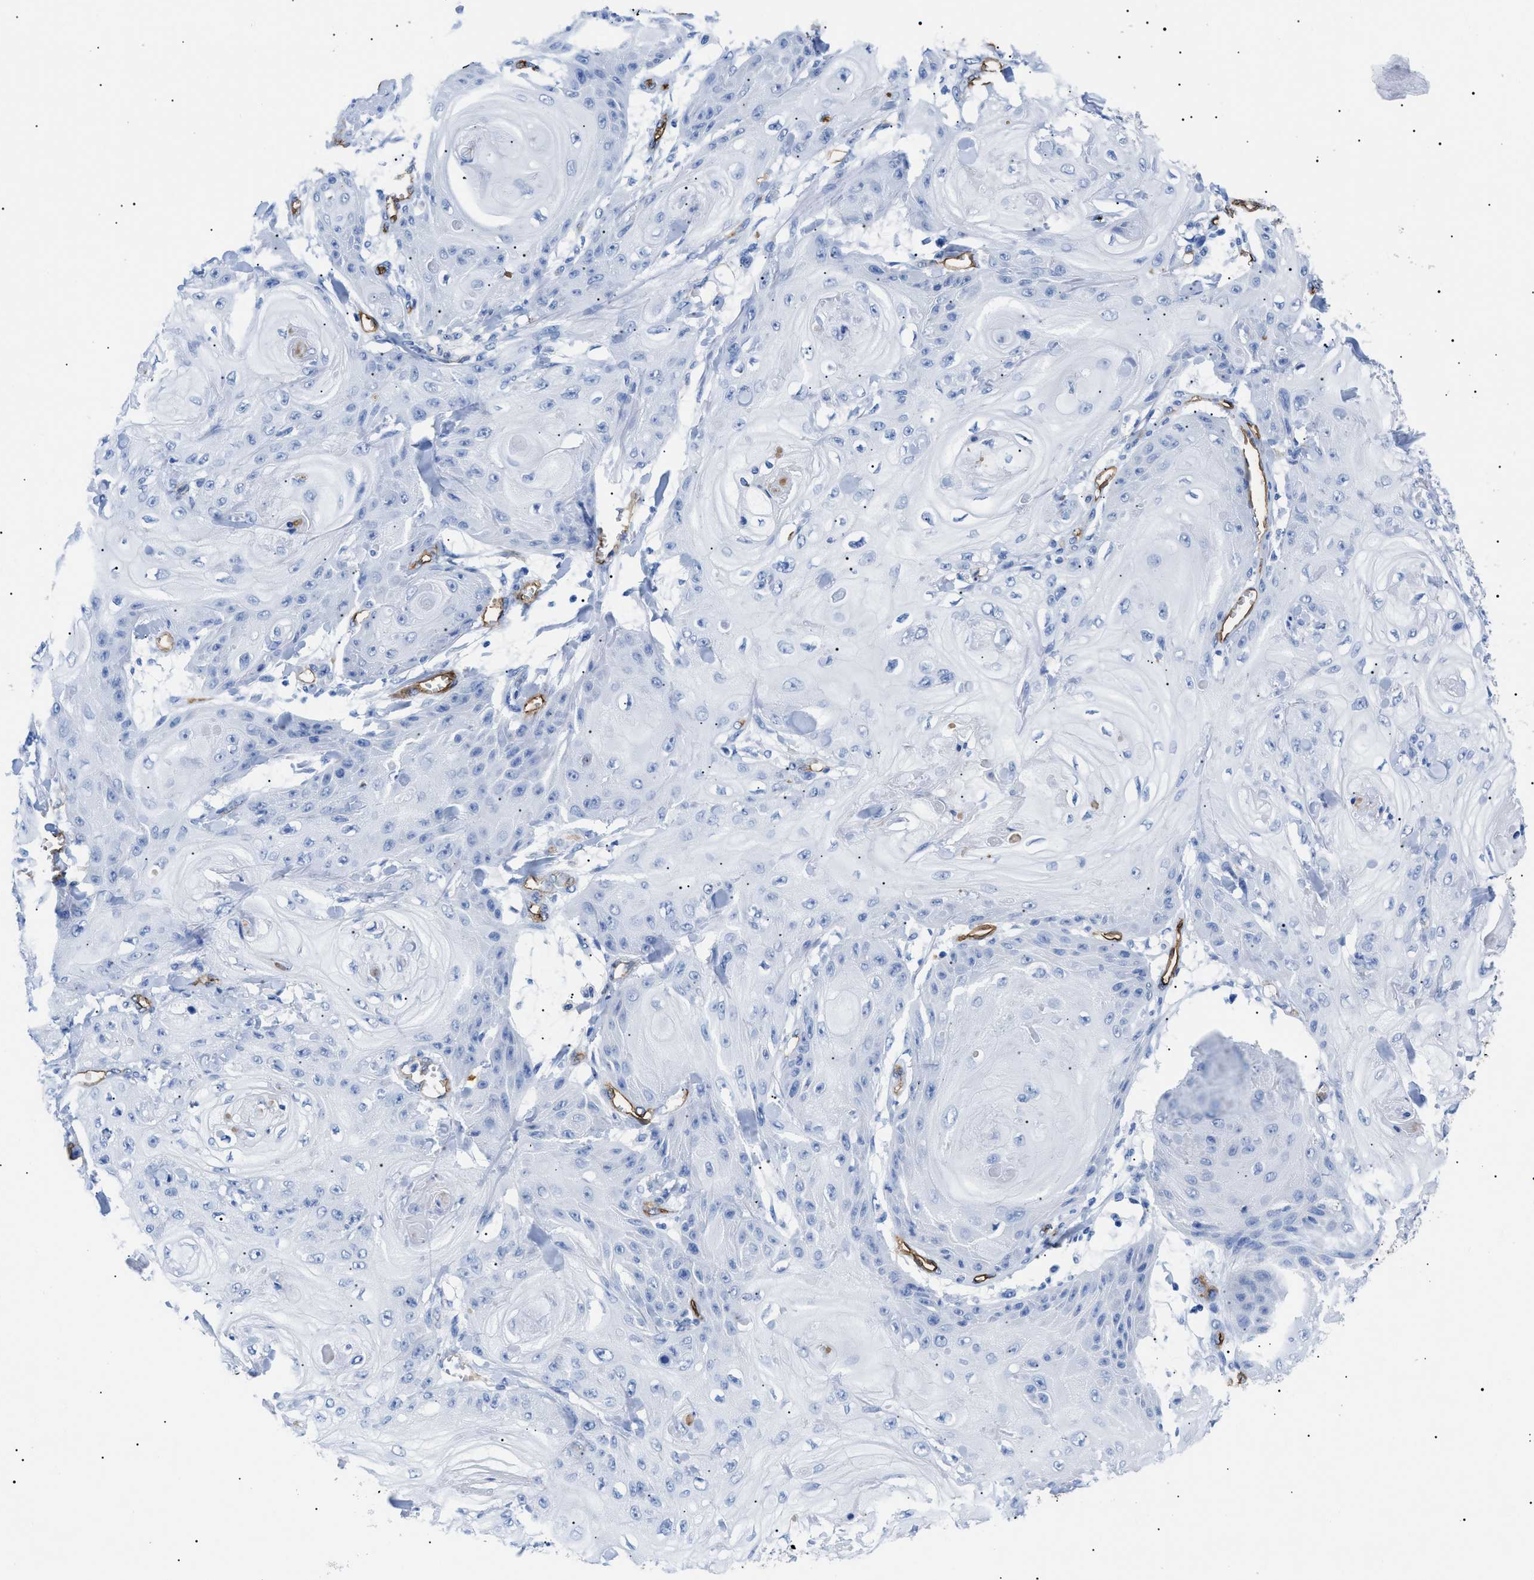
{"staining": {"intensity": "negative", "quantity": "none", "location": "none"}, "tissue": "skin cancer", "cell_type": "Tumor cells", "image_type": "cancer", "snomed": [{"axis": "morphology", "description": "Squamous cell carcinoma, NOS"}, {"axis": "topography", "description": "Skin"}], "caption": "Protein analysis of skin cancer (squamous cell carcinoma) displays no significant staining in tumor cells.", "gene": "PODXL", "patient": {"sex": "male", "age": 74}}